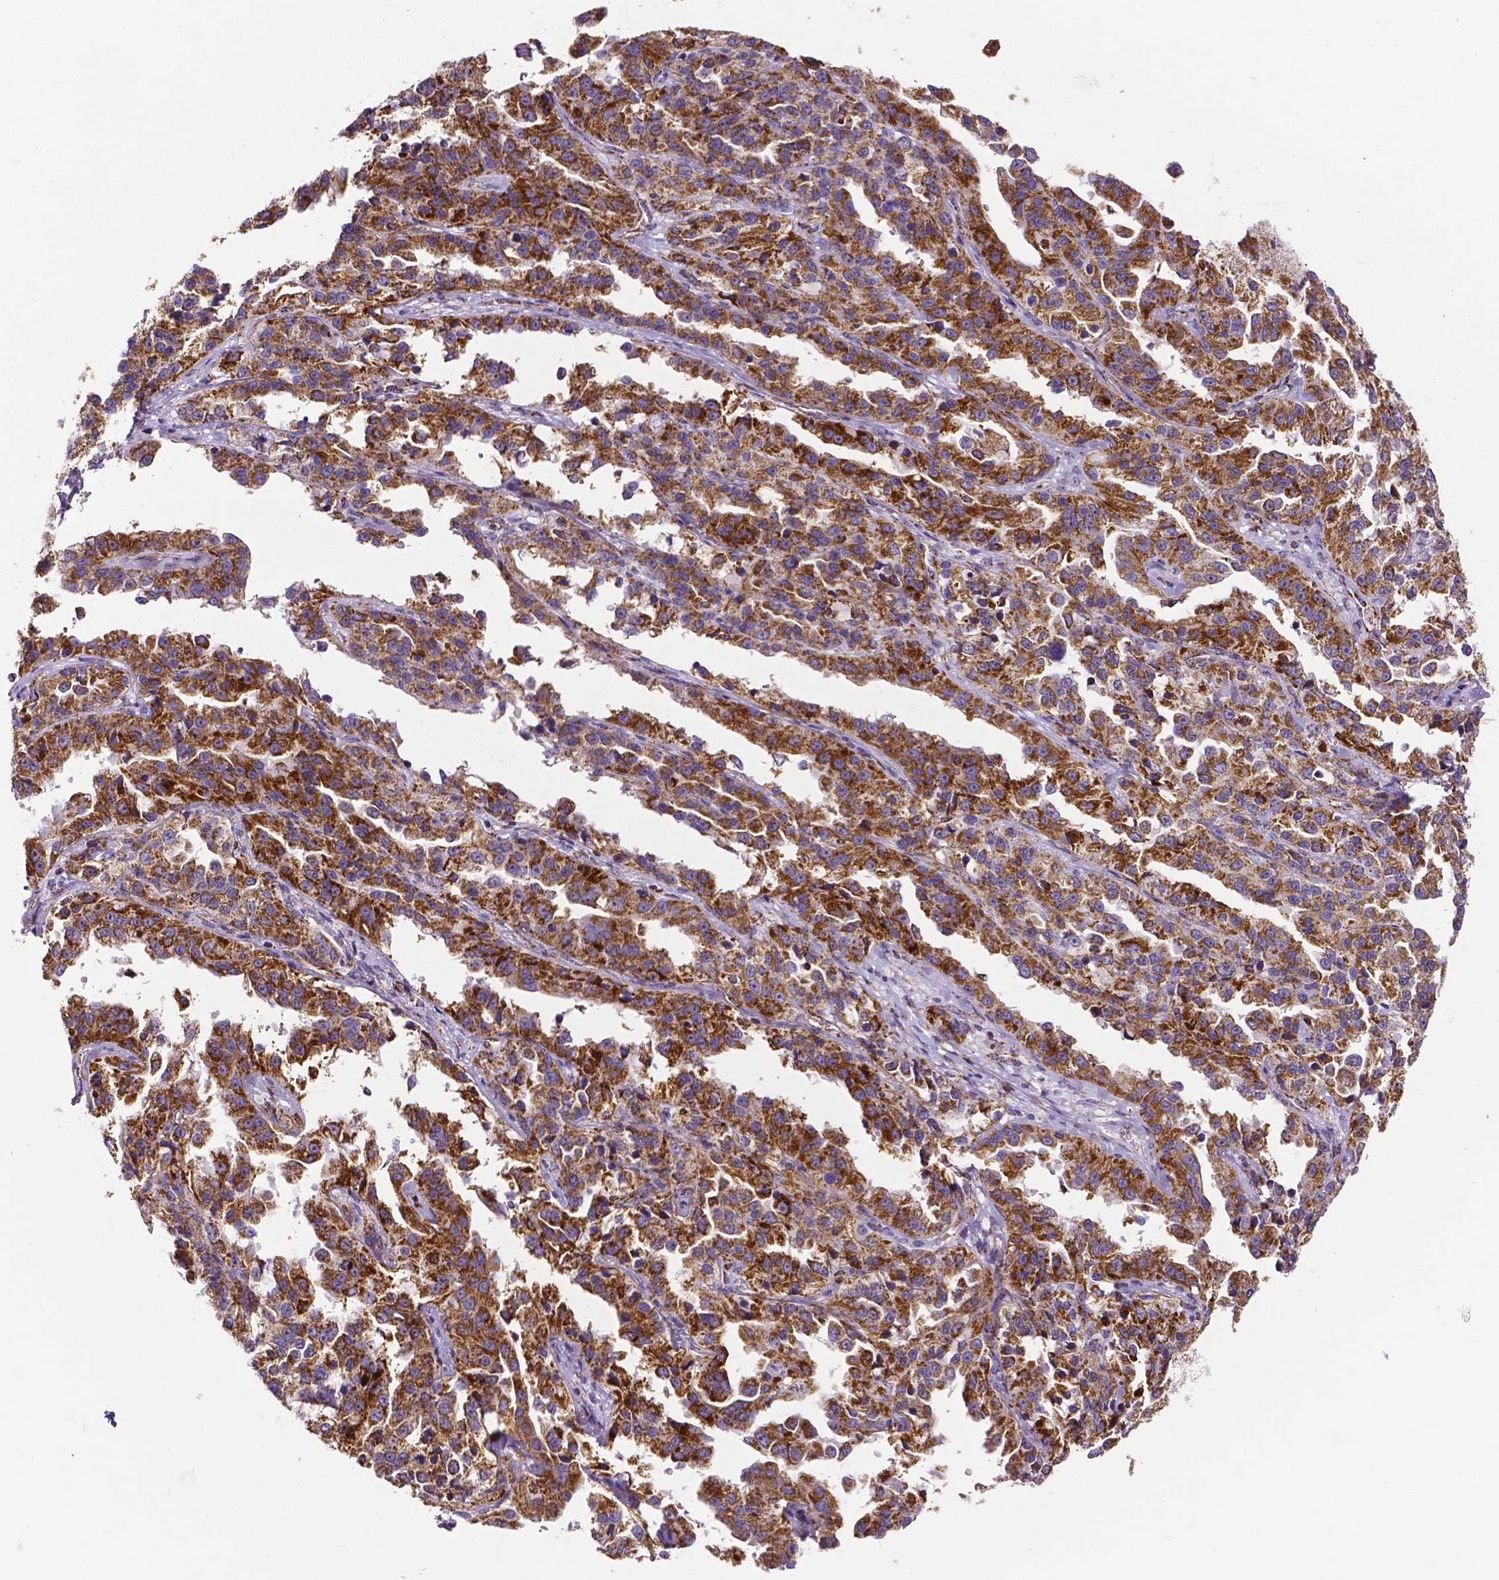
{"staining": {"intensity": "strong", "quantity": ">75%", "location": "cytoplasmic/membranous"}, "tissue": "ovarian cancer", "cell_type": "Tumor cells", "image_type": "cancer", "snomed": [{"axis": "morphology", "description": "Cystadenocarcinoma, serous, NOS"}, {"axis": "topography", "description": "Ovary"}], "caption": "Human ovarian serous cystadenocarcinoma stained with a brown dye shows strong cytoplasmic/membranous positive positivity in approximately >75% of tumor cells.", "gene": "MACC1", "patient": {"sex": "female", "age": 75}}